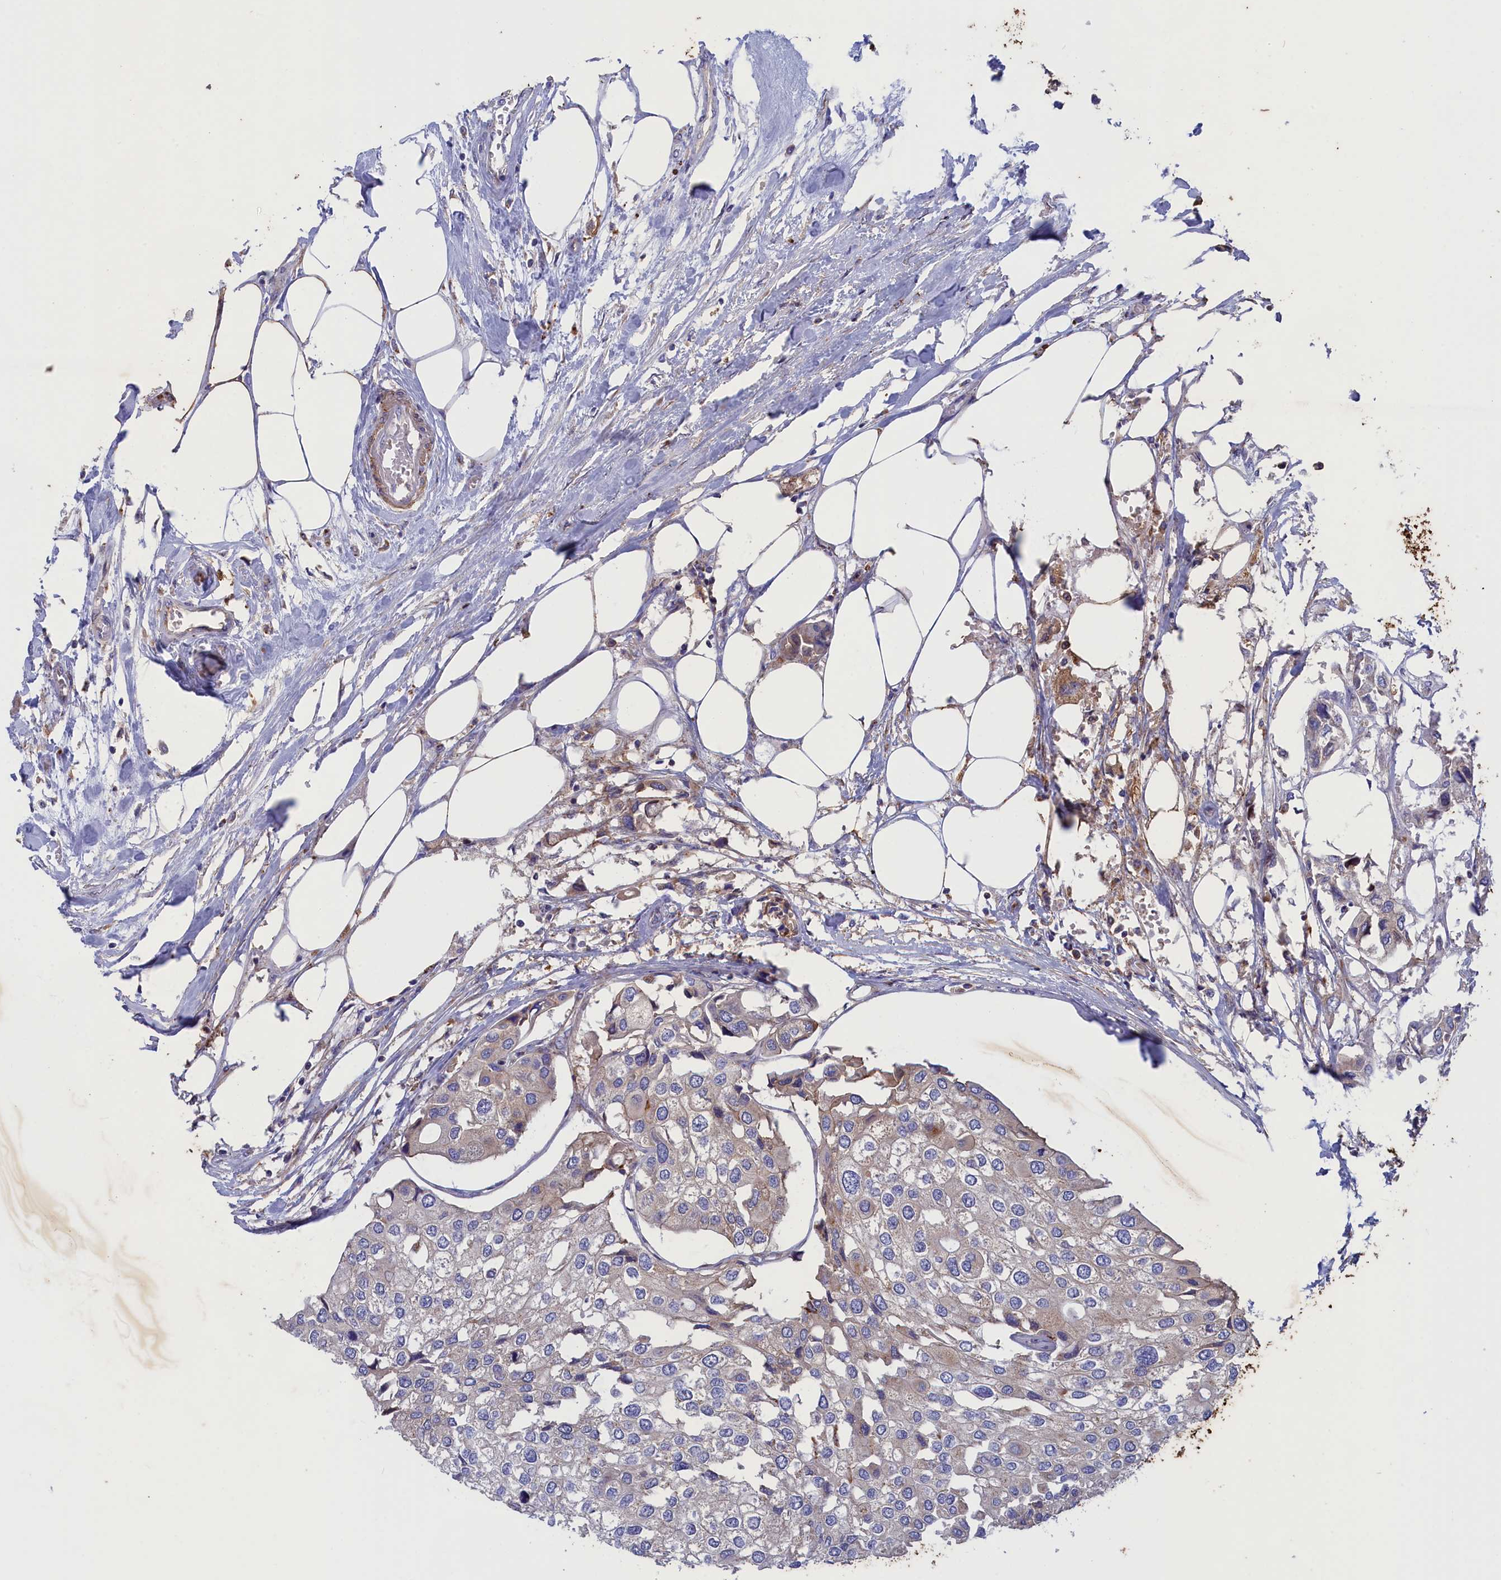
{"staining": {"intensity": "weak", "quantity": "<25%", "location": "cytoplasmic/membranous"}, "tissue": "urothelial cancer", "cell_type": "Tumor cells", "image_type": "cancer", "snomed": [{"axis": "morphology", "description": "Urothelial carcinoma, High grade"}, {"axis": "topography", "description": "Urinary bladder"}], "caption": "This is an immunohistochemistry (IHC) image of human urothelial cancer. There is no expression in tumor cells.", "gene": "SCAMP4", "patient": {"sex": "male", "age": 64}}